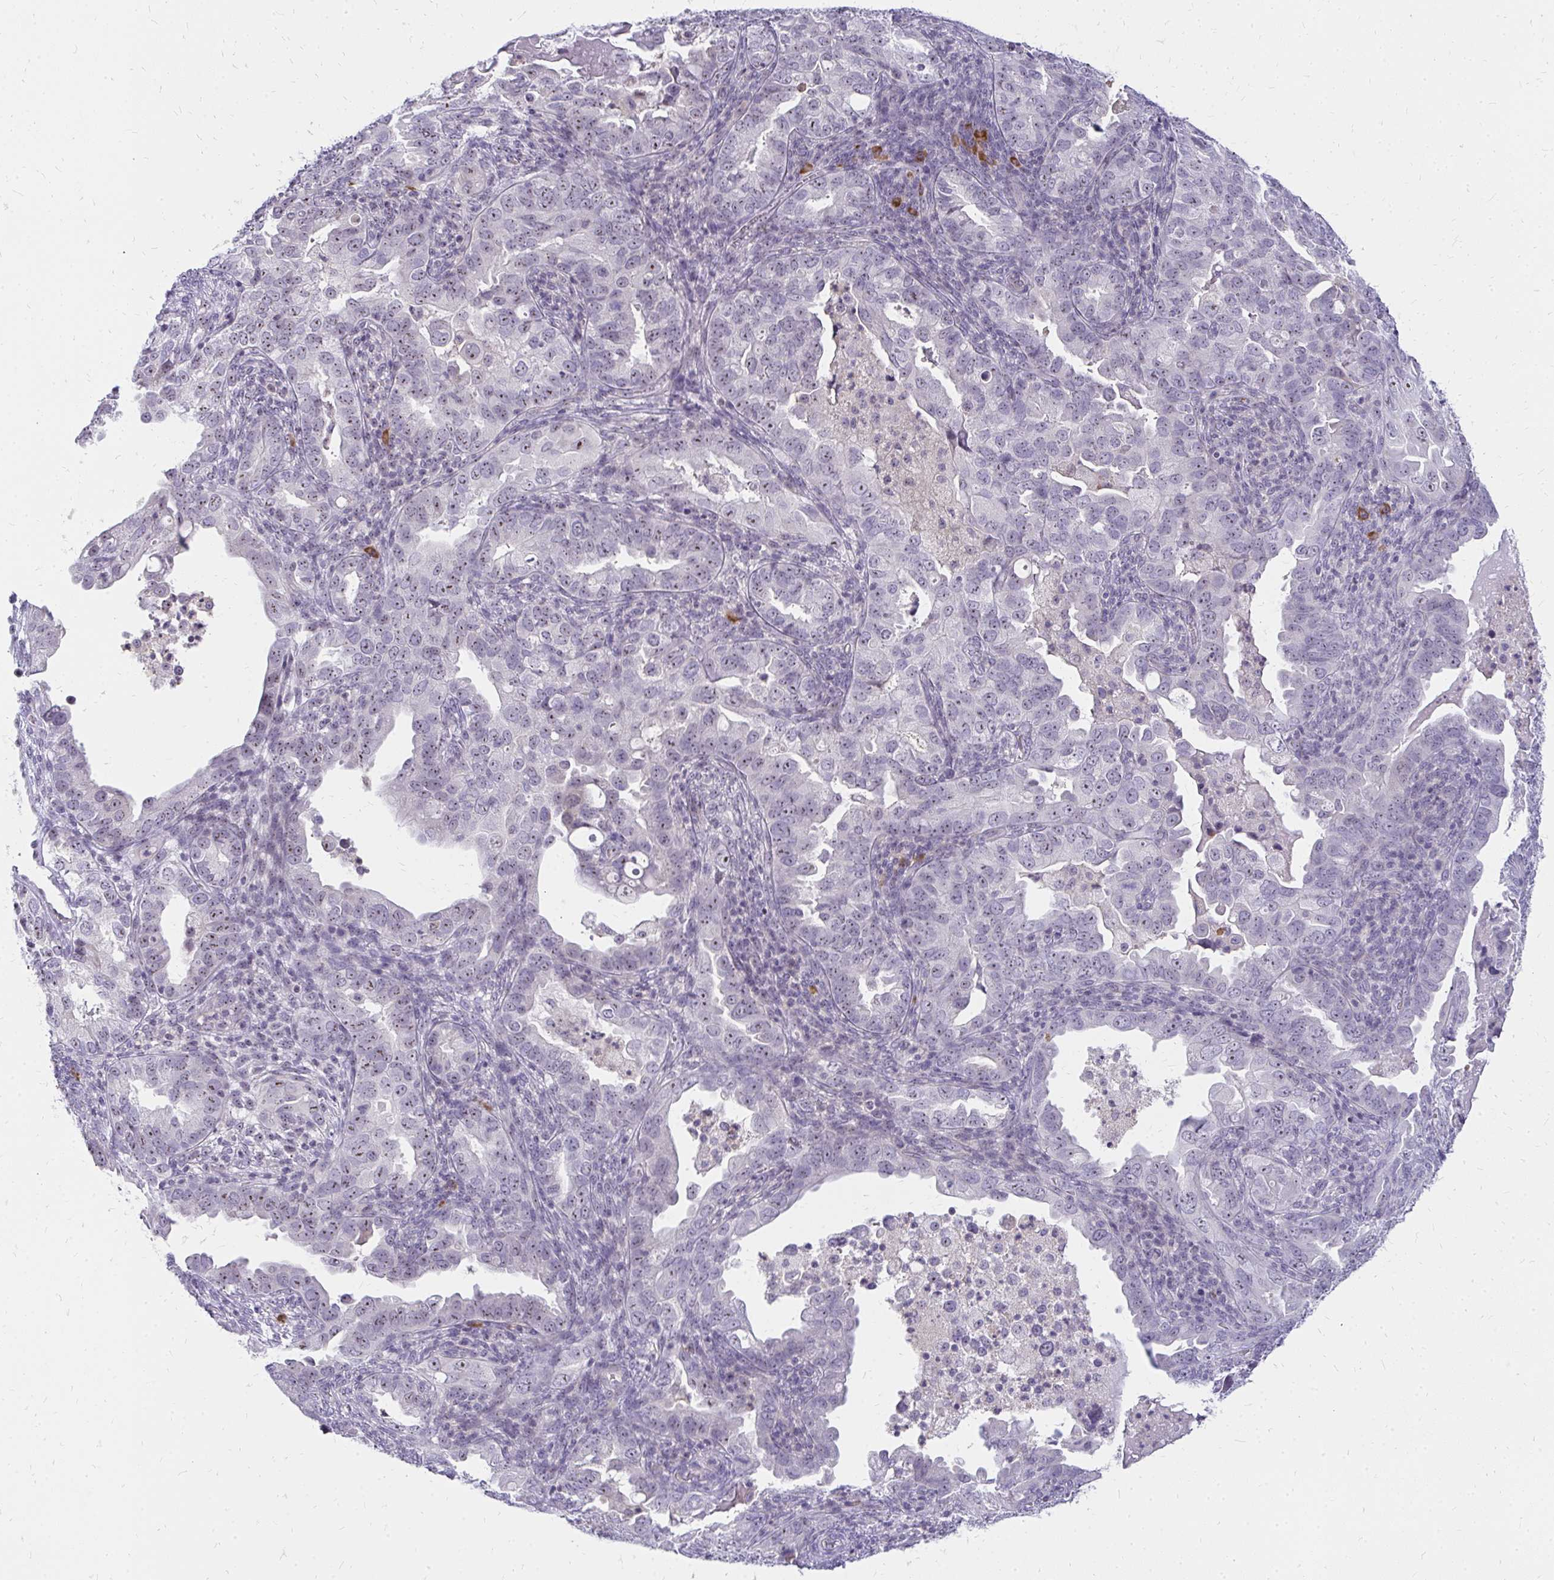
{"staining": {"intensity": "weak", "quantity": "<25%", "location": "nuclear"}, "tissue": "endometrial cancer", "cell_type": "Tumor cells", "image_type": "cancer", "snomed": [{"axis": "morphology", "description": "Adenocarcinoma, NOS"}, {"axis": "topography", "description": "Endometrium"}], "caption": "IHC of endometrial adenocarcinoma exhibits no staining in tumor cells.", "gene": "FAM9A", "patient": {"sex": "female", "age": 57}}